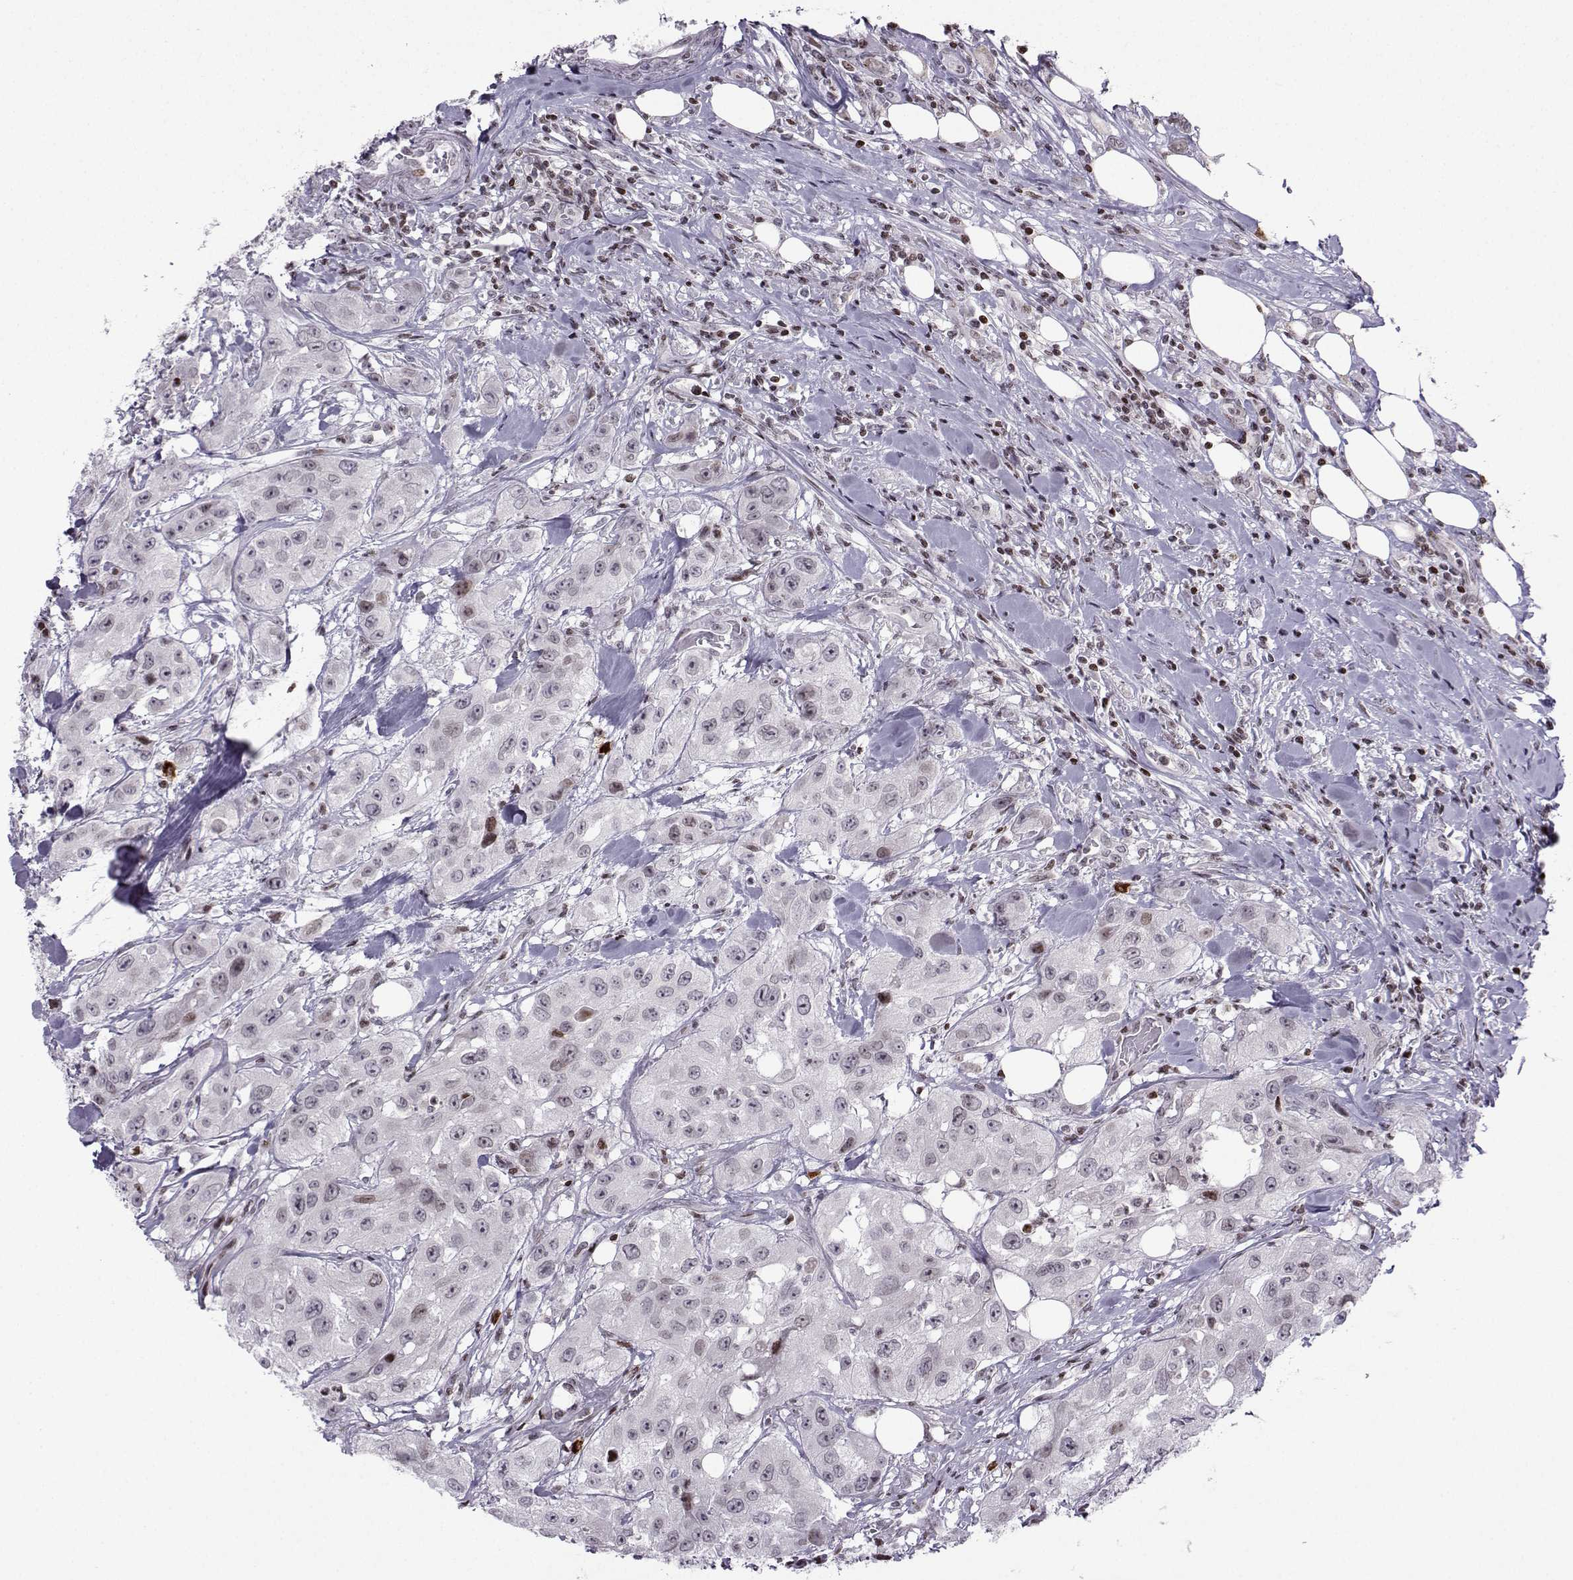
{"staining": {"intensity": "weak", "quantity": "<25%", "location": "nuclear"}, "tissue": "urothelial cancer", "cell_type": "Tumor cells", "image_type": "cancer", "snomed": [{"axis": "morphology", "description": "Urothelial carcinoma, High grade"}, {"axis": "topography", "description": "Urinary bladder"}], "caption": "Tumor cells are negative for brown protein staining in urothelial carcinoma (high-grade).", "gene": "ZNF19", "patient": {"sex": "male", "age": 79}}